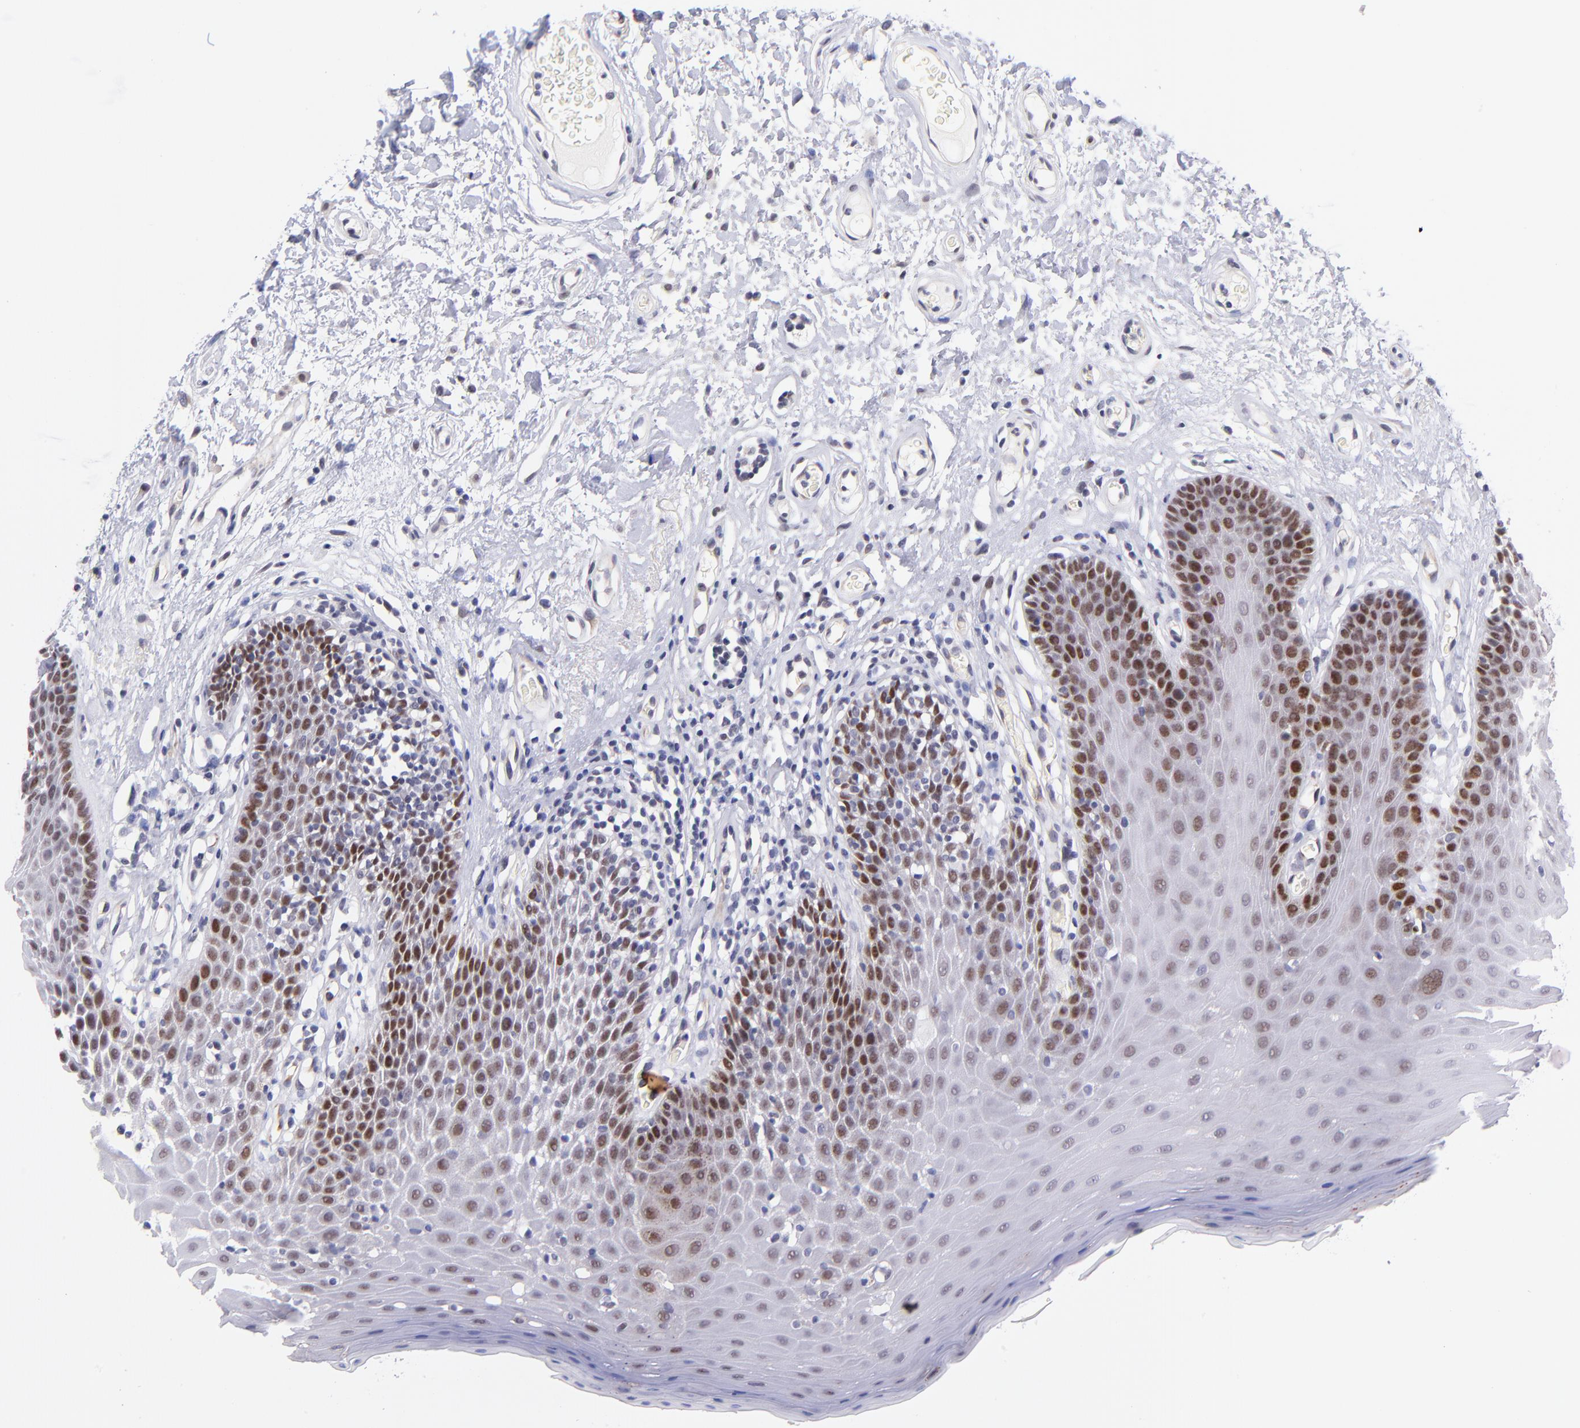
{"staining": {"intensity": "strong", "quantity": "25%-75%", "location": "nuclear"}, "tissue": "oral mucosa", "cell_type": "Squamous epithelial cells", "image_type": "normal", "snomed": [{"axis": "morphology", "description": "Normal tissue, NOS"}, {"axis": "morphology", "description": "Squamous cell carcinoma, NOS"}, {"axis": "topography", "description": "Skeletal muscle"}, {"axis": "topography", "description": "Oral tissue"}, {"axis": "topography", "description": "Head-Neck"}], "caption": "Immunohistochemical staining of normal oral mucosa displays strong nuclear protein positivity in about 25%-75% of squamous epithelial cells.", "gene": "SOX6", "patient": {"sex": "male", "age": 71}}